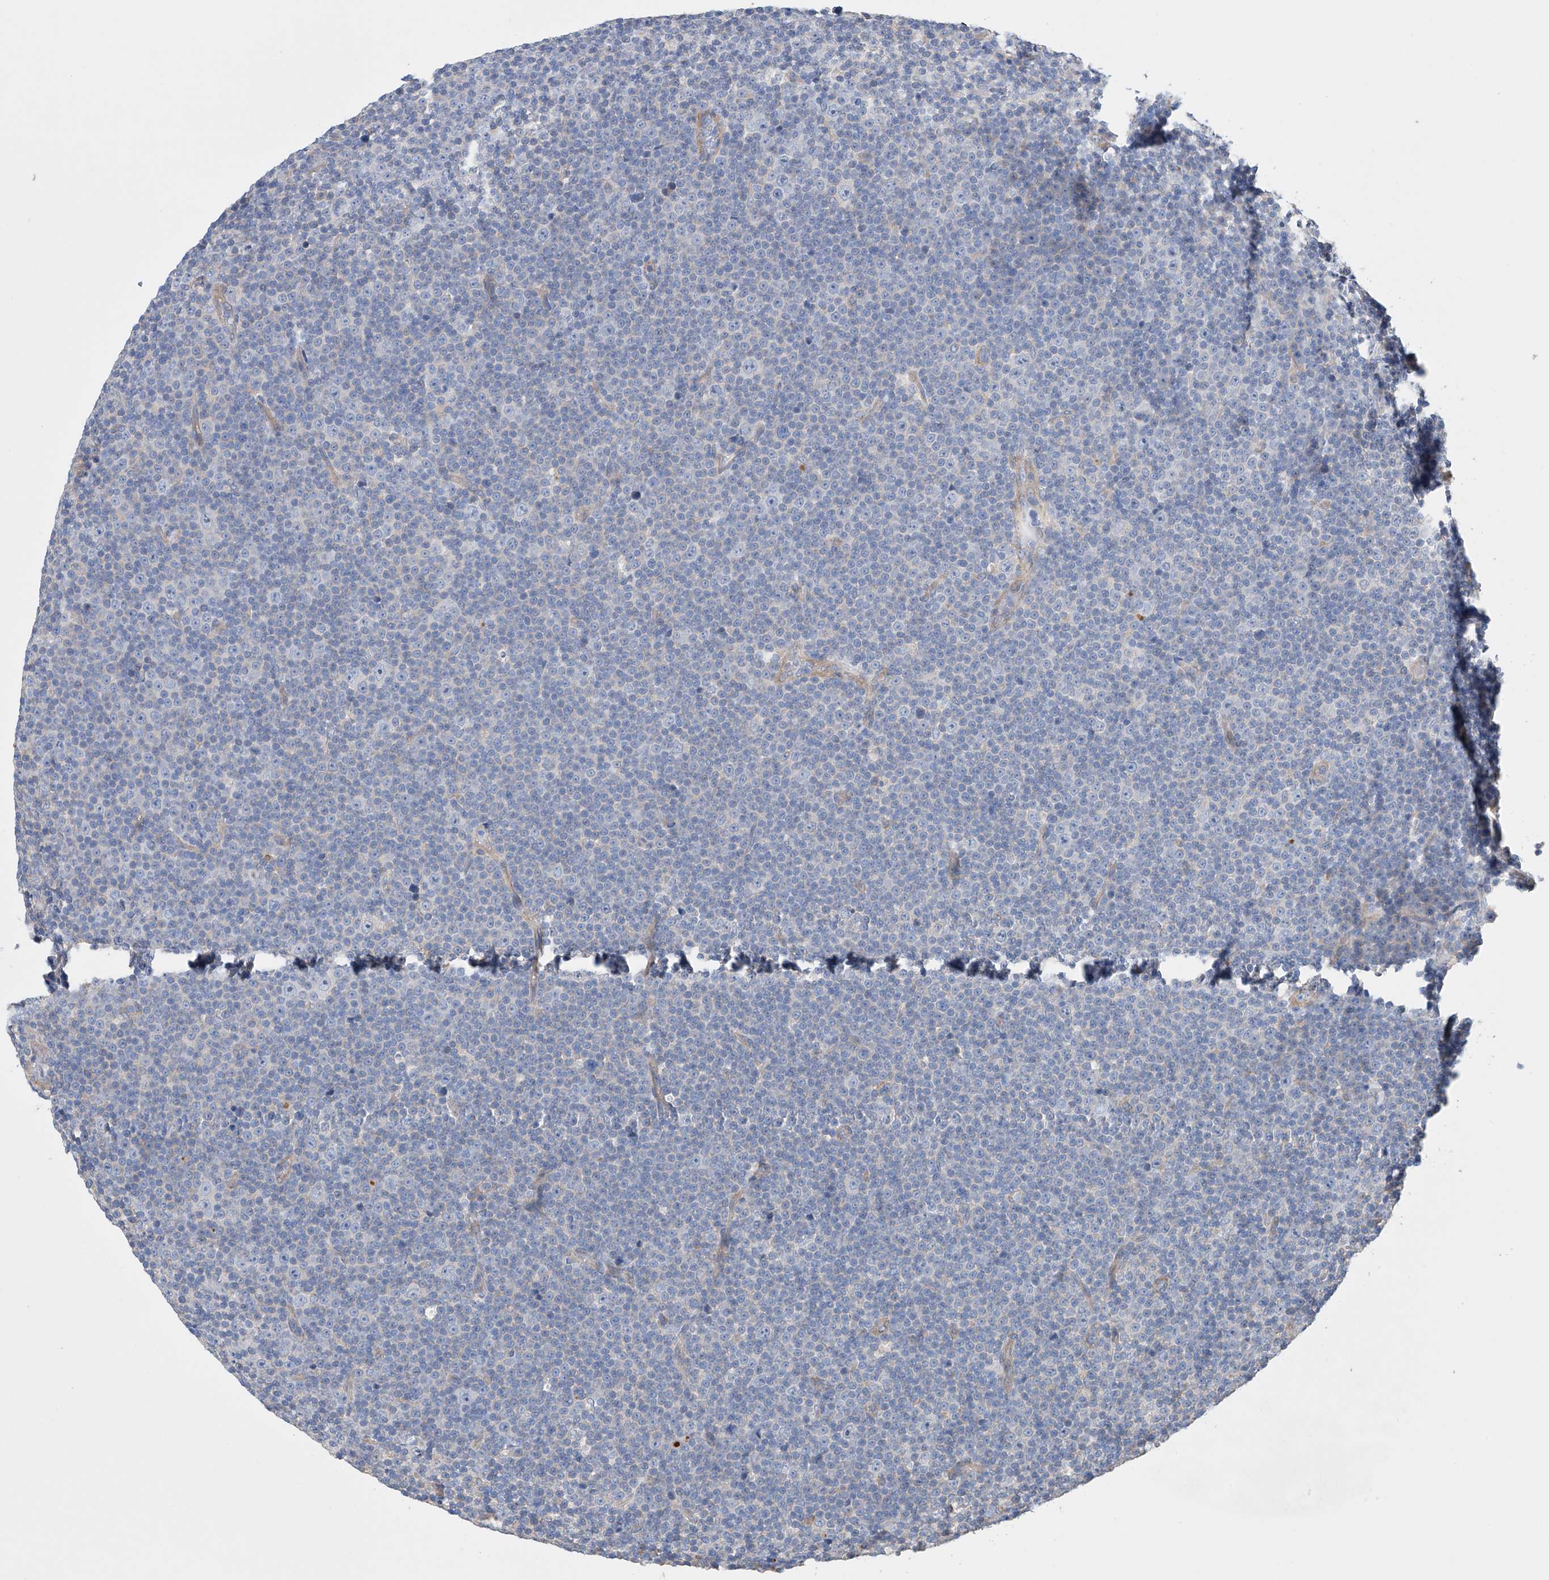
{"staining": {"intensity": "negative", "quantity": "none", "location": "none"}, "tissue": "lymphoma", "cell_type": "Tumor cells", "image_type": "cancer", "snomed": [{"axis": "morphology", "description": "Malignant lymphoma, non-Hodgkin's type, Low grade"}, {"axis": "topography", "description": "Lymph node"}], "caption": "Immunohistochemical staining of lymphoma displays no significant expression in tumor cells. The staining was performed using DAB (3,3'-diaminobenzidine) to visualize the protein expression in brown, while the nuclei were stained in blue with hematoxylin (Magnification: 20x).", "gene": "AFG1L", "patient": {"sex": "female", "age": 67}}